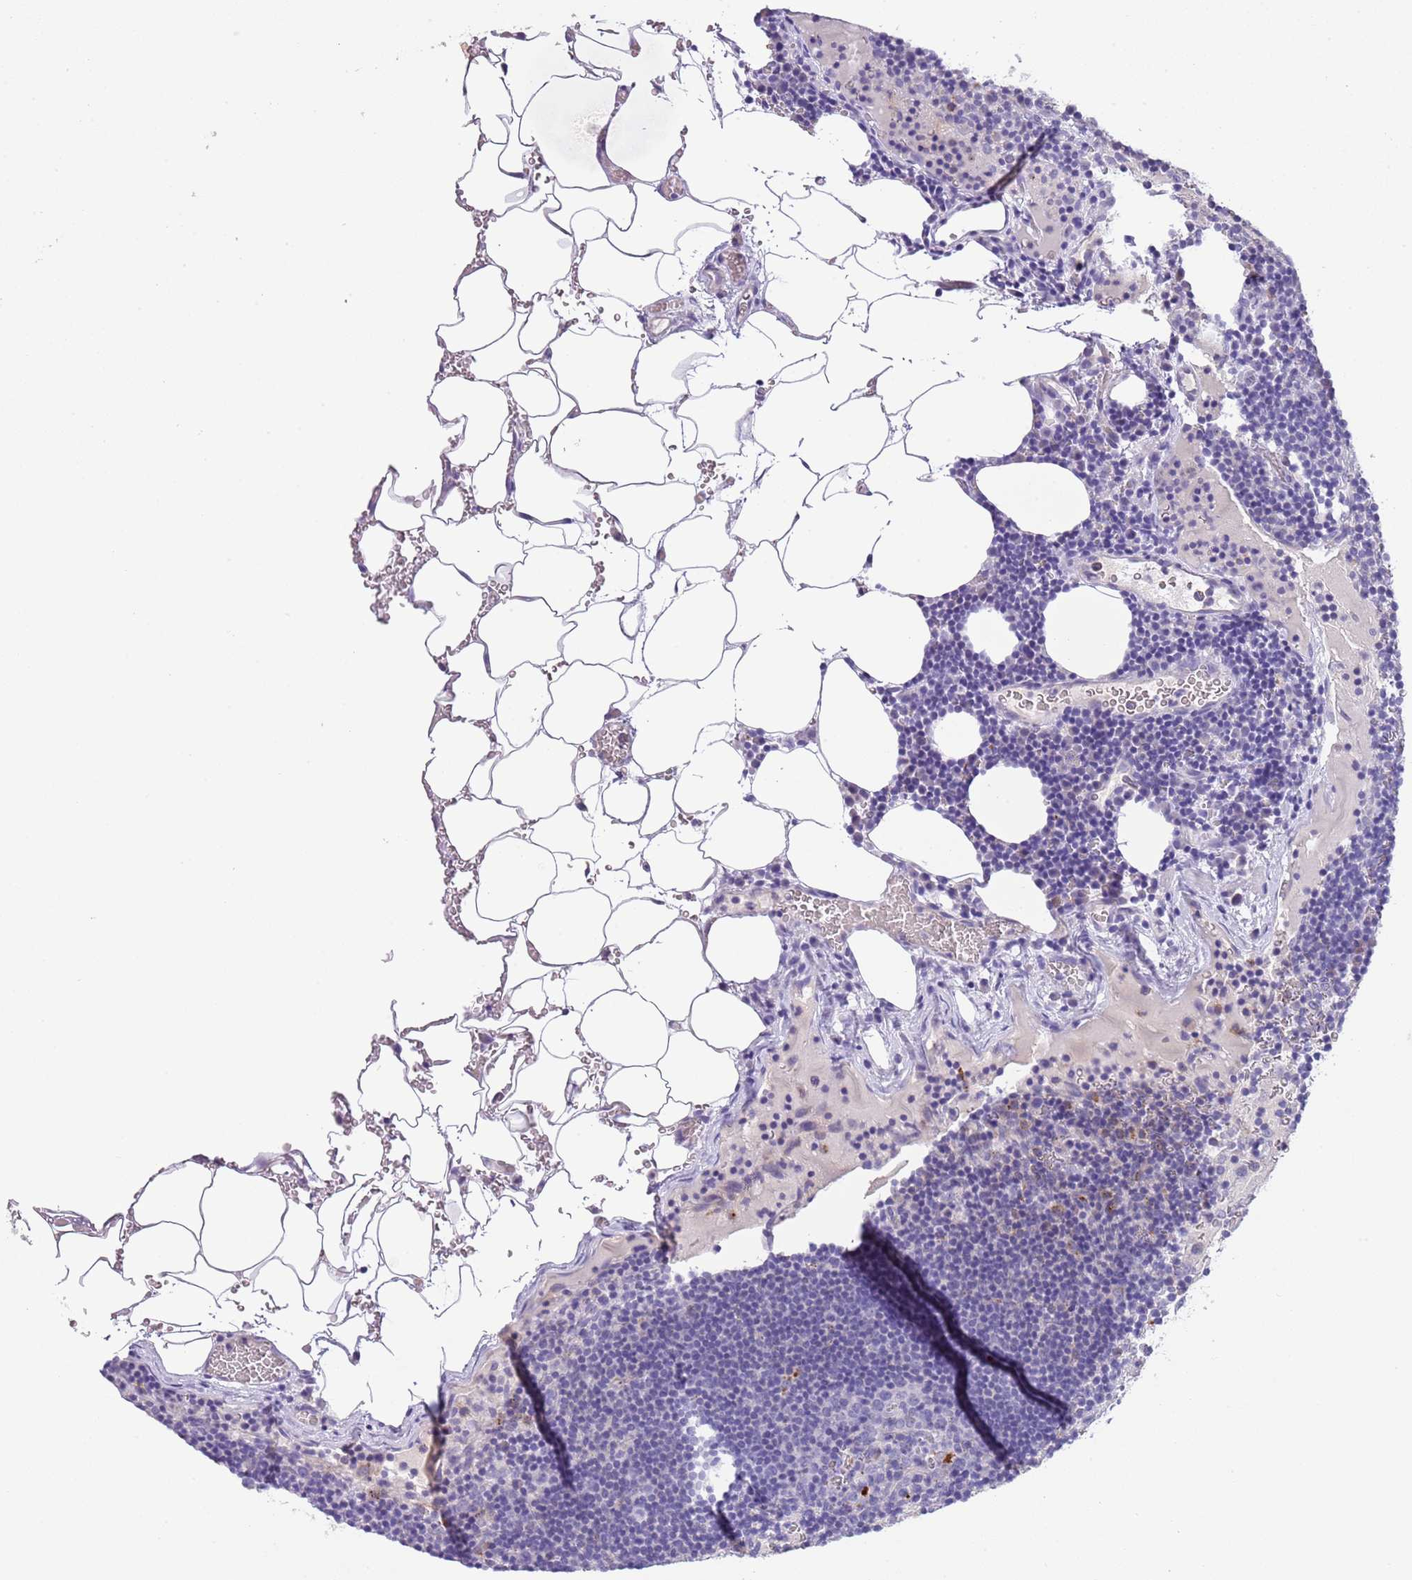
{"staining": {"intensity": "negative", "quantity": "none", "location": "none"}, "tissue": "lymph node", "cell_type": "Germinal center cells", "image_type": "normal", "snomed": [{"axis": "morphology", "description": "Normal tissue, NOS"}, {"axis": "topography", "description": "Lymph node"}], "caption": "Germinal center cells show no significant protein staining in benign lymph node. The staining was performed using DAB to visualize the protein expression in brown, while the nuclei were stained in blue with hematoxylin (Magnification: 20x).", "gene": "ABHD17A", "patient": {"sex": "male", "age": 53}}